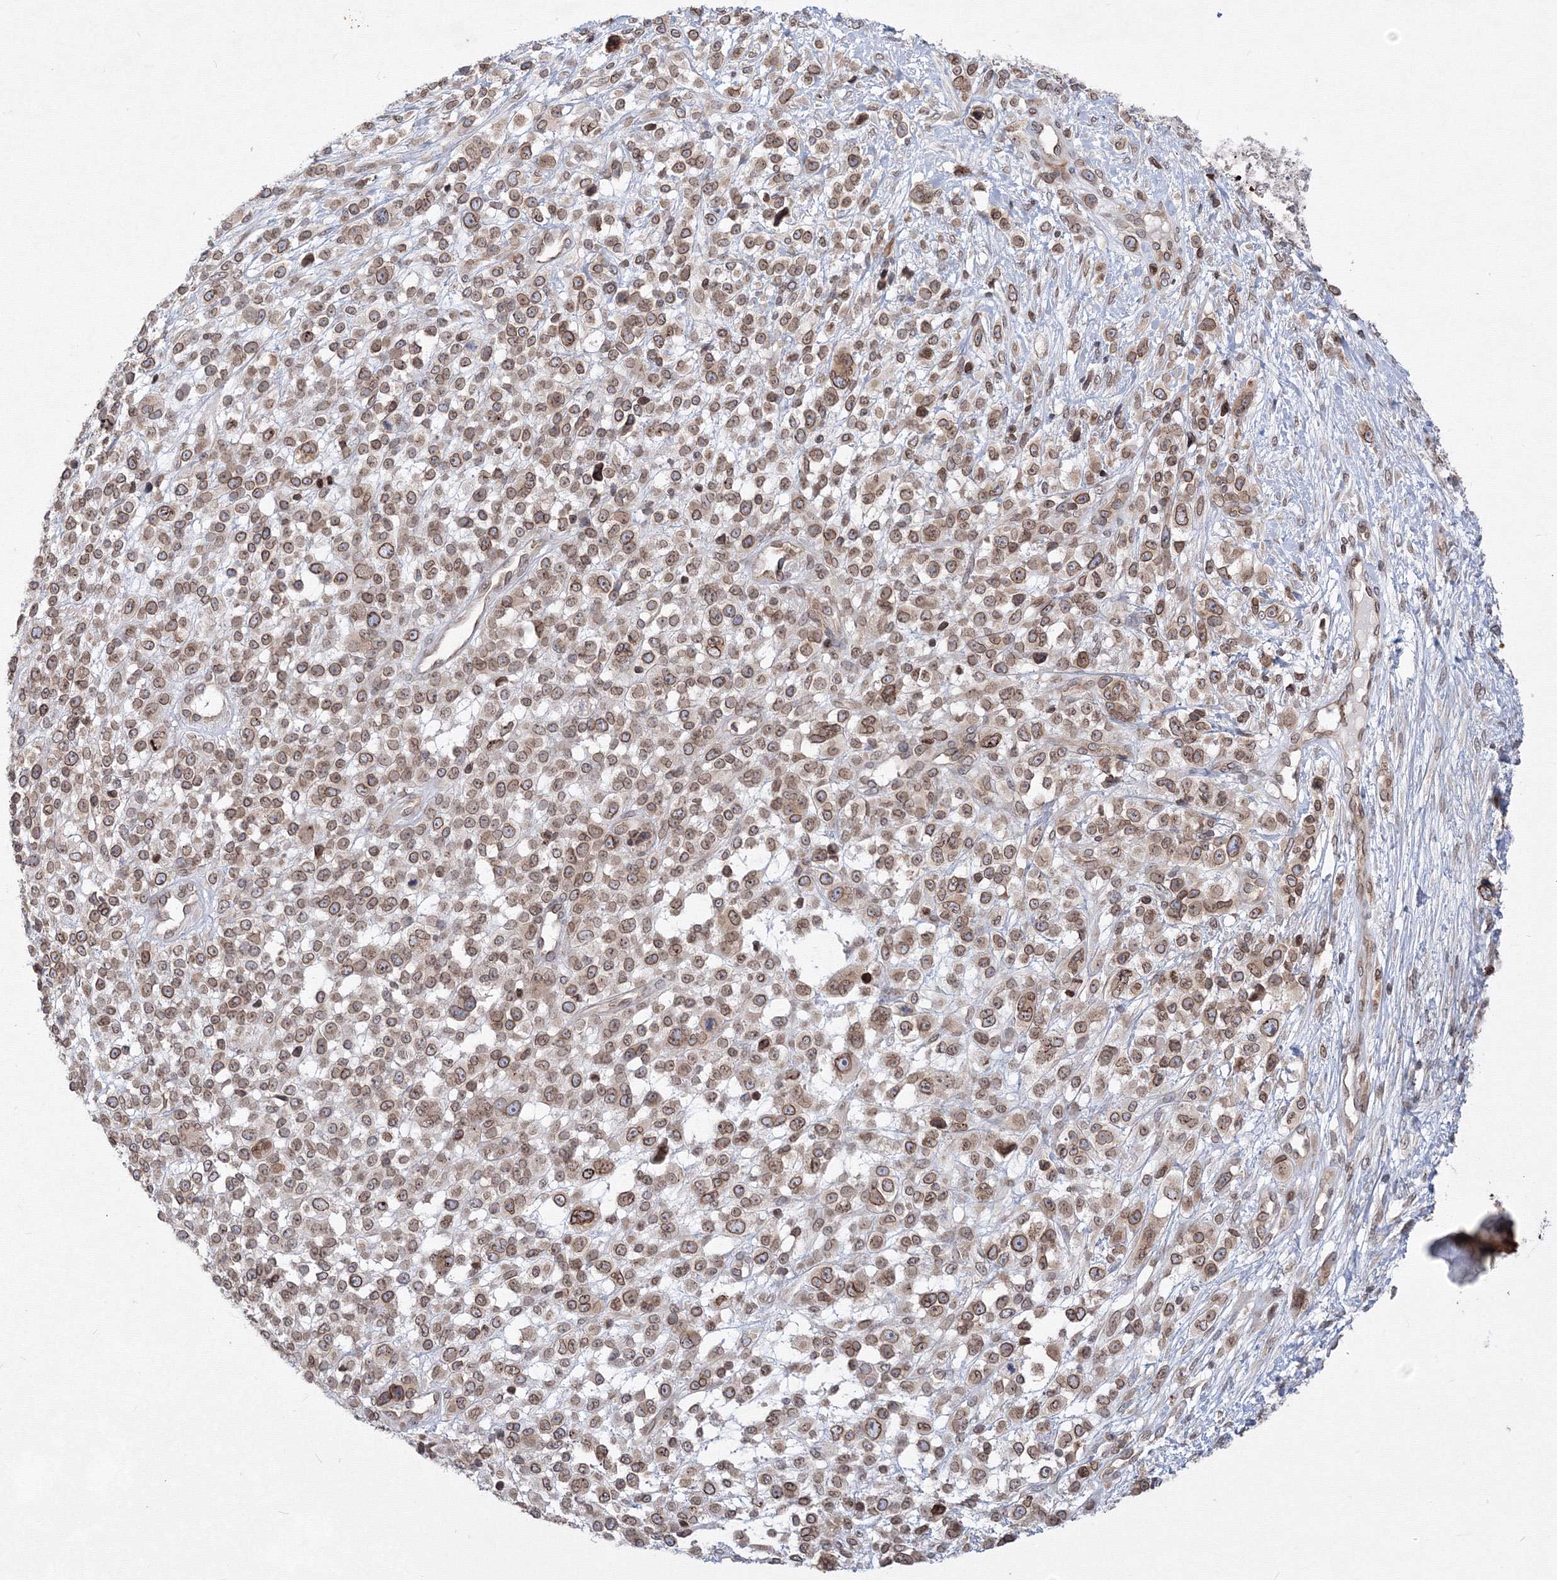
{"staining": {"intensity": "moderate", "quantity": "25%-75%", "location": "cytoplasmic/membranous,nuclear"}, "tissue": "melanoma", "cell_type": "Tumor cells", "image_type": "cancer", "snomed": [{"axis": "morphology", "description": "Malignant melanoma, NOS"}, {"axis": "topography", "description": "Skin"}], "caption": "High-power microscopy captured an immunohistochemistry histopathology image of melanoma, revealing moderate cytoplasmic/membranous and nuclear staining in approximately 25%-75% of tumor cells. (DAB = brown stain, brightfield microscopy at high magnification).", "gene": "DNAJB2", "patient": {"sex": "female", "age": 55}}